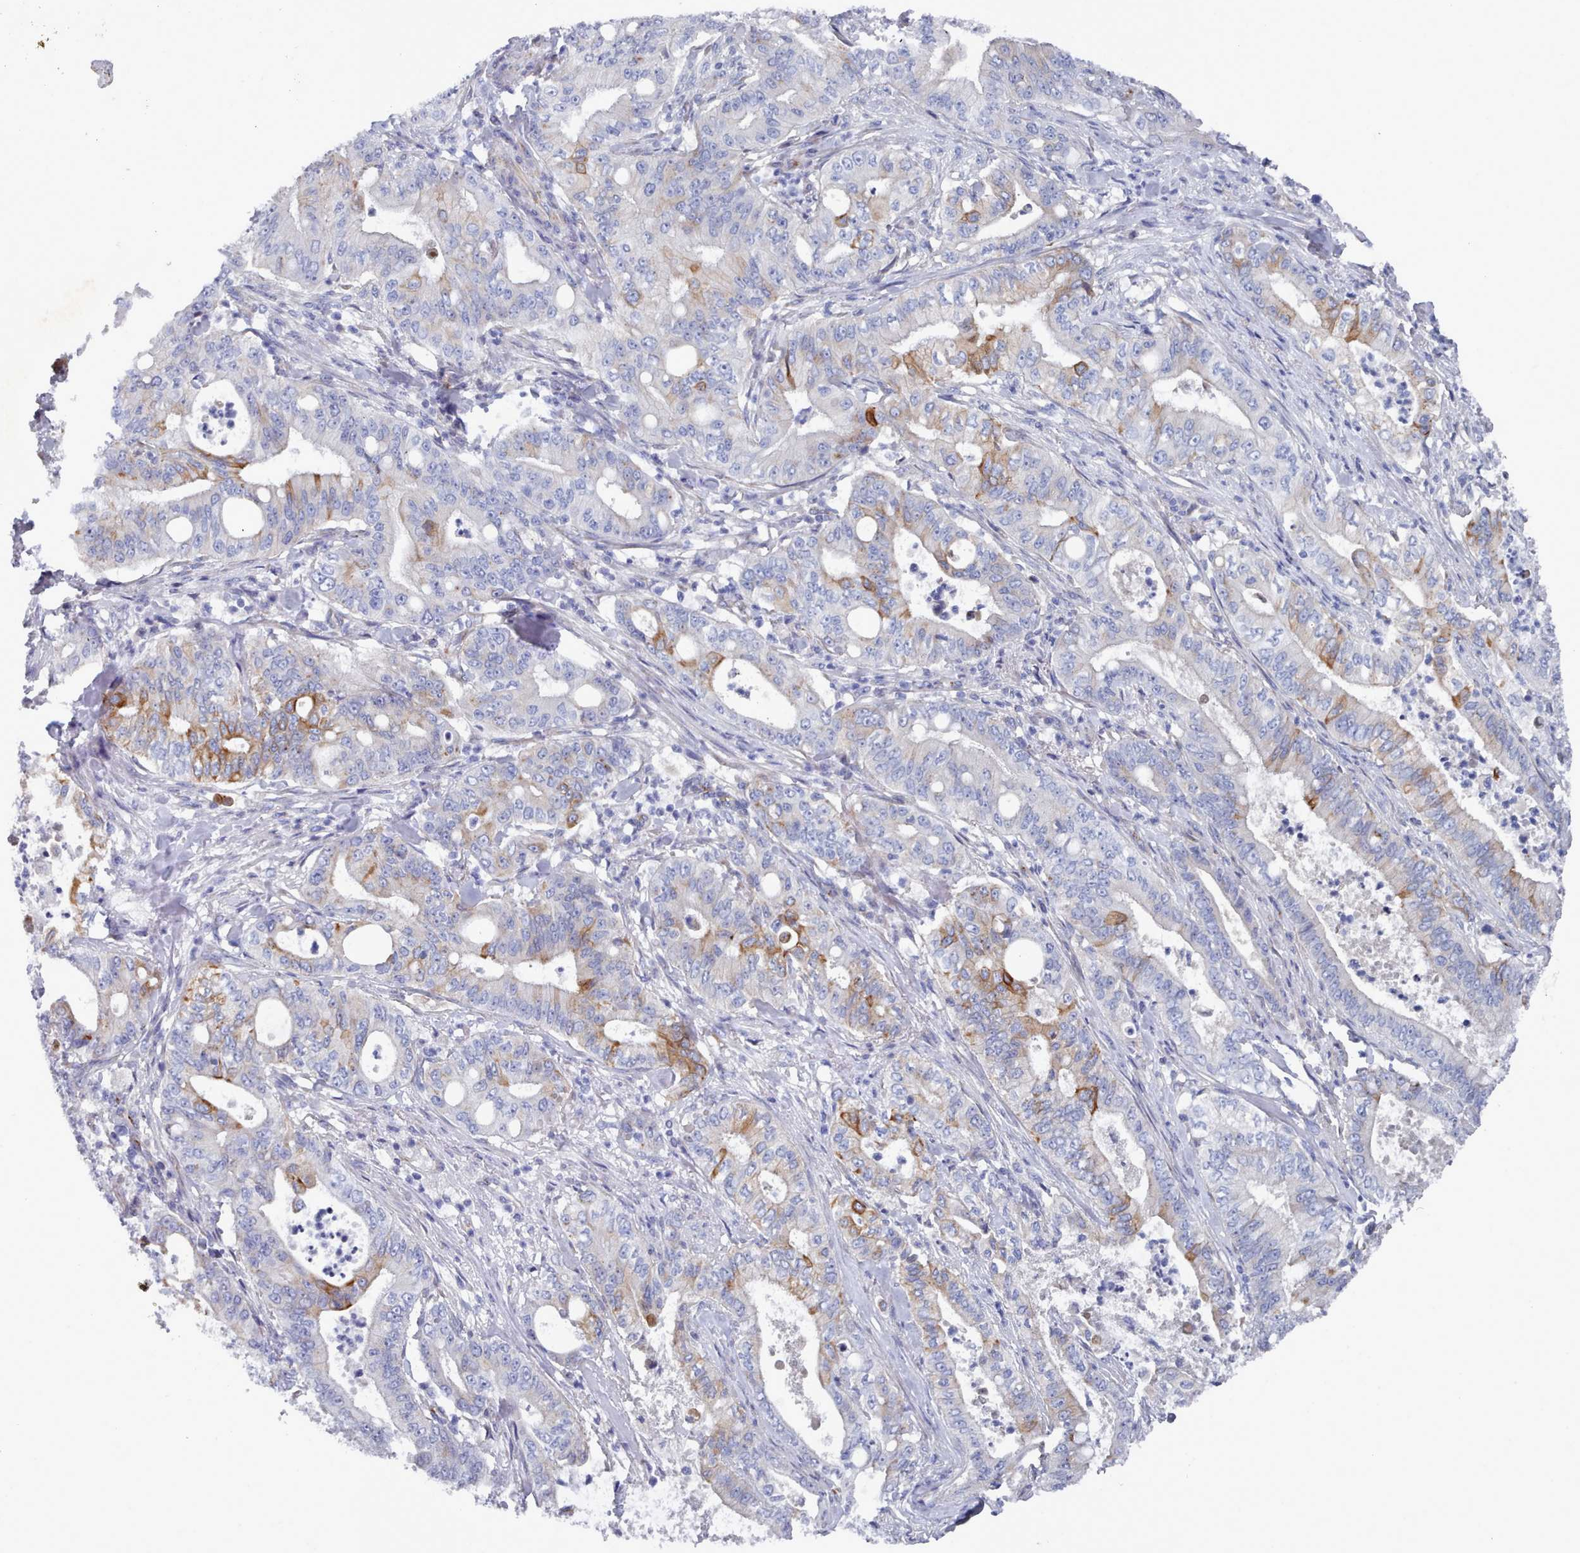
{"staining": {"intensity": "moderate", "quantity": "<25%", "location": "cytoplasmic/membranous"}, "tissue": "pancreatic cancer", "cell_type": "Tumor cells", "image_type": "cancer", "snomed": [{"axis": "morphology", "description": "Adenocarcinoma, NOS"}, {"axis": "topography", "description": "Pancreas"}], "caption": "Immunohistochemical staining of human pancreatic cancer shows moderate cytoplasmic/membranous protein staining in approximately <25% of tumor cells.", "gene": "PDE4C", "patient": {"sex": "male", "age": 71}}